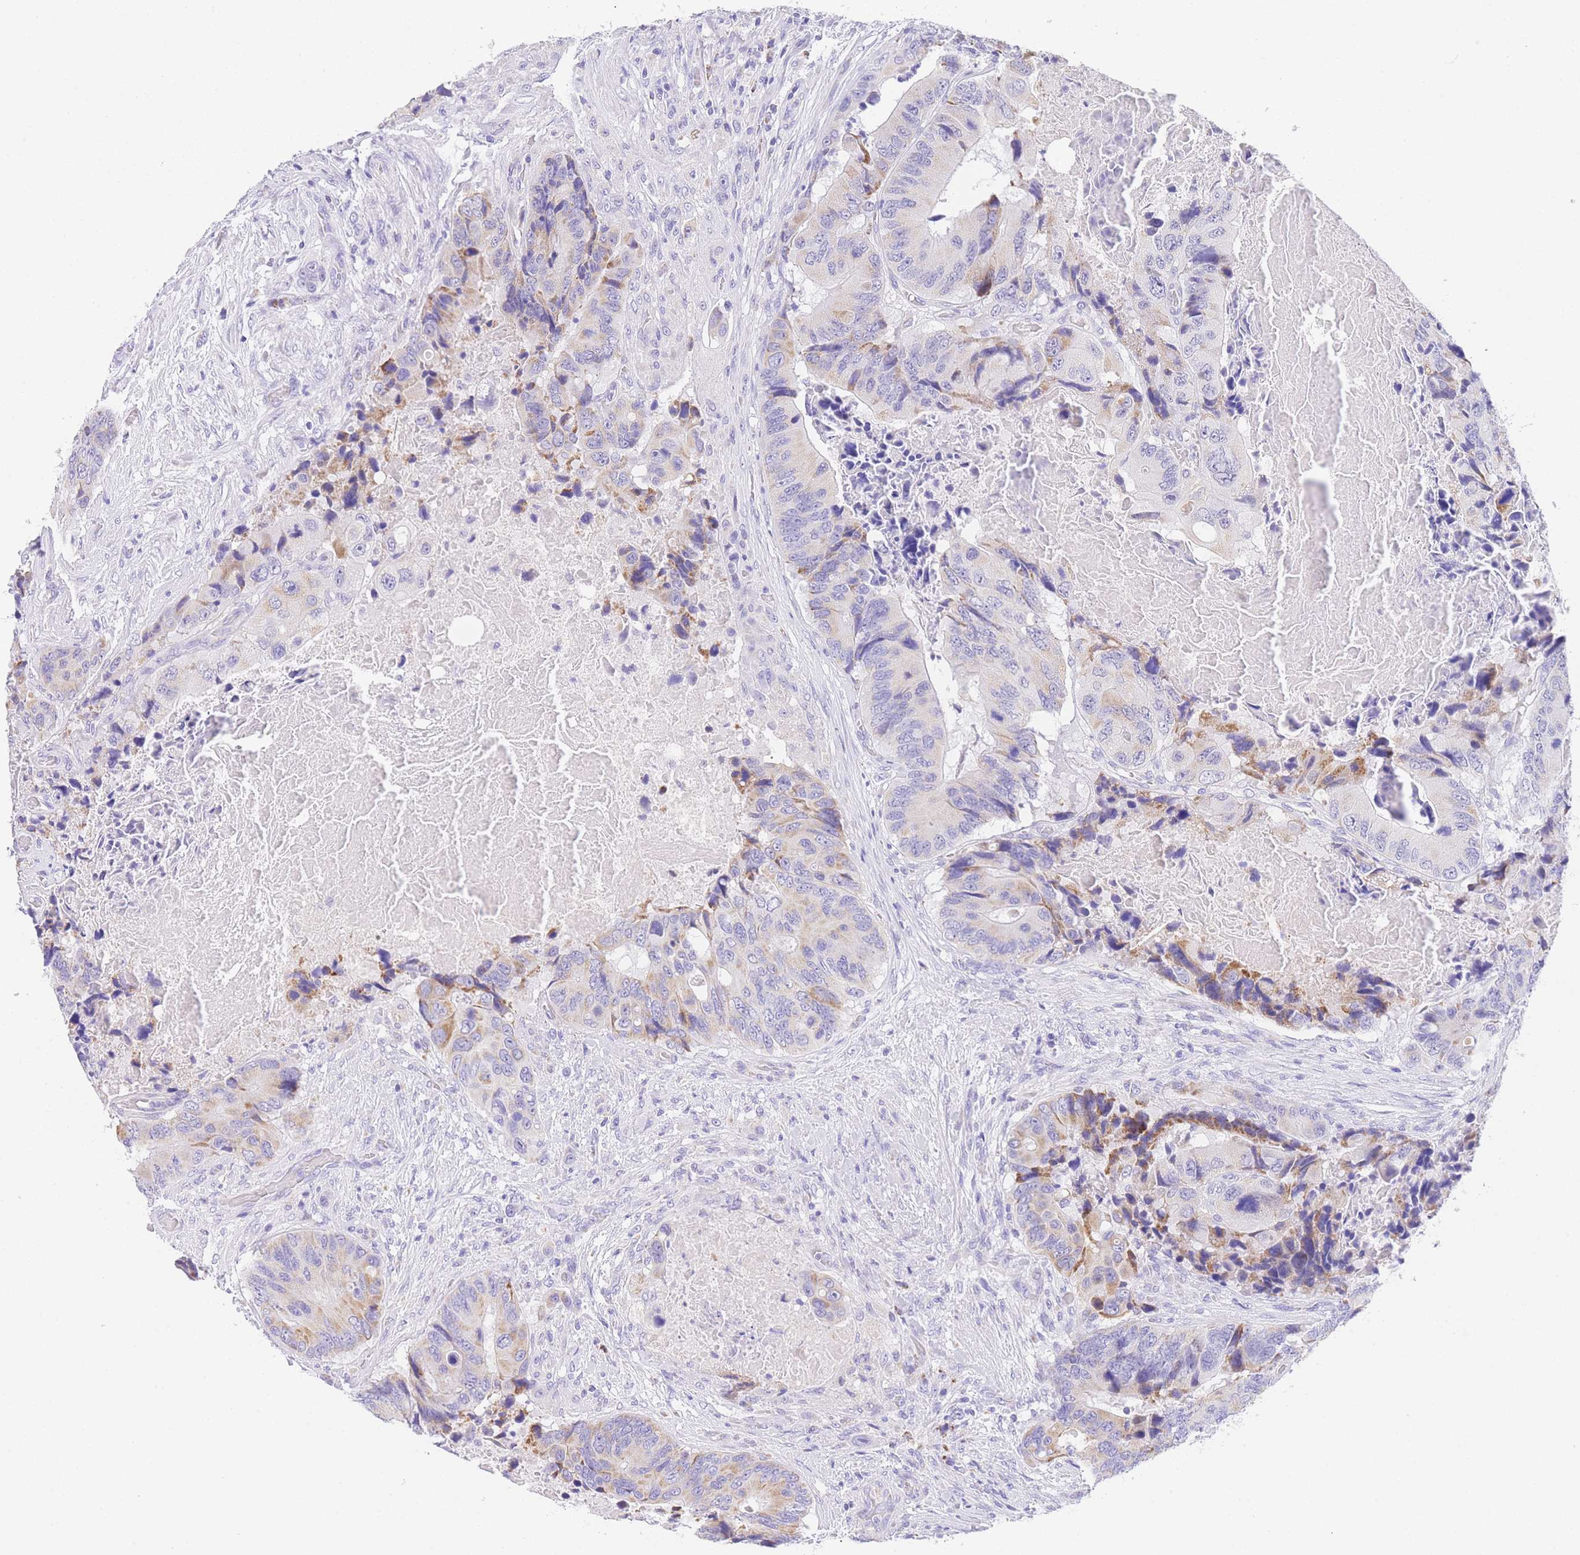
{"staining": {"intensity": "moderate", "quantity": "<25%", "location": "cytoplasmic/membranous"}, "tissue": "colorectal cancer", "cell_type": "Tumor cells", "image_type": "cancer", "snomed": [{"axis": "morphology", "description": "Adenocarcinoma, NOS"}, {"axis": "topography", "description": "Colon"}], "caption": "Adenocarcinoma (colorectal) stained for a protein (brown) reveals moderate cytoplasmic/membranous positive staining in approximately <25% of tumor cells.", "gene": "NKD2", "patient": {"sex": "male", "age": 84}}